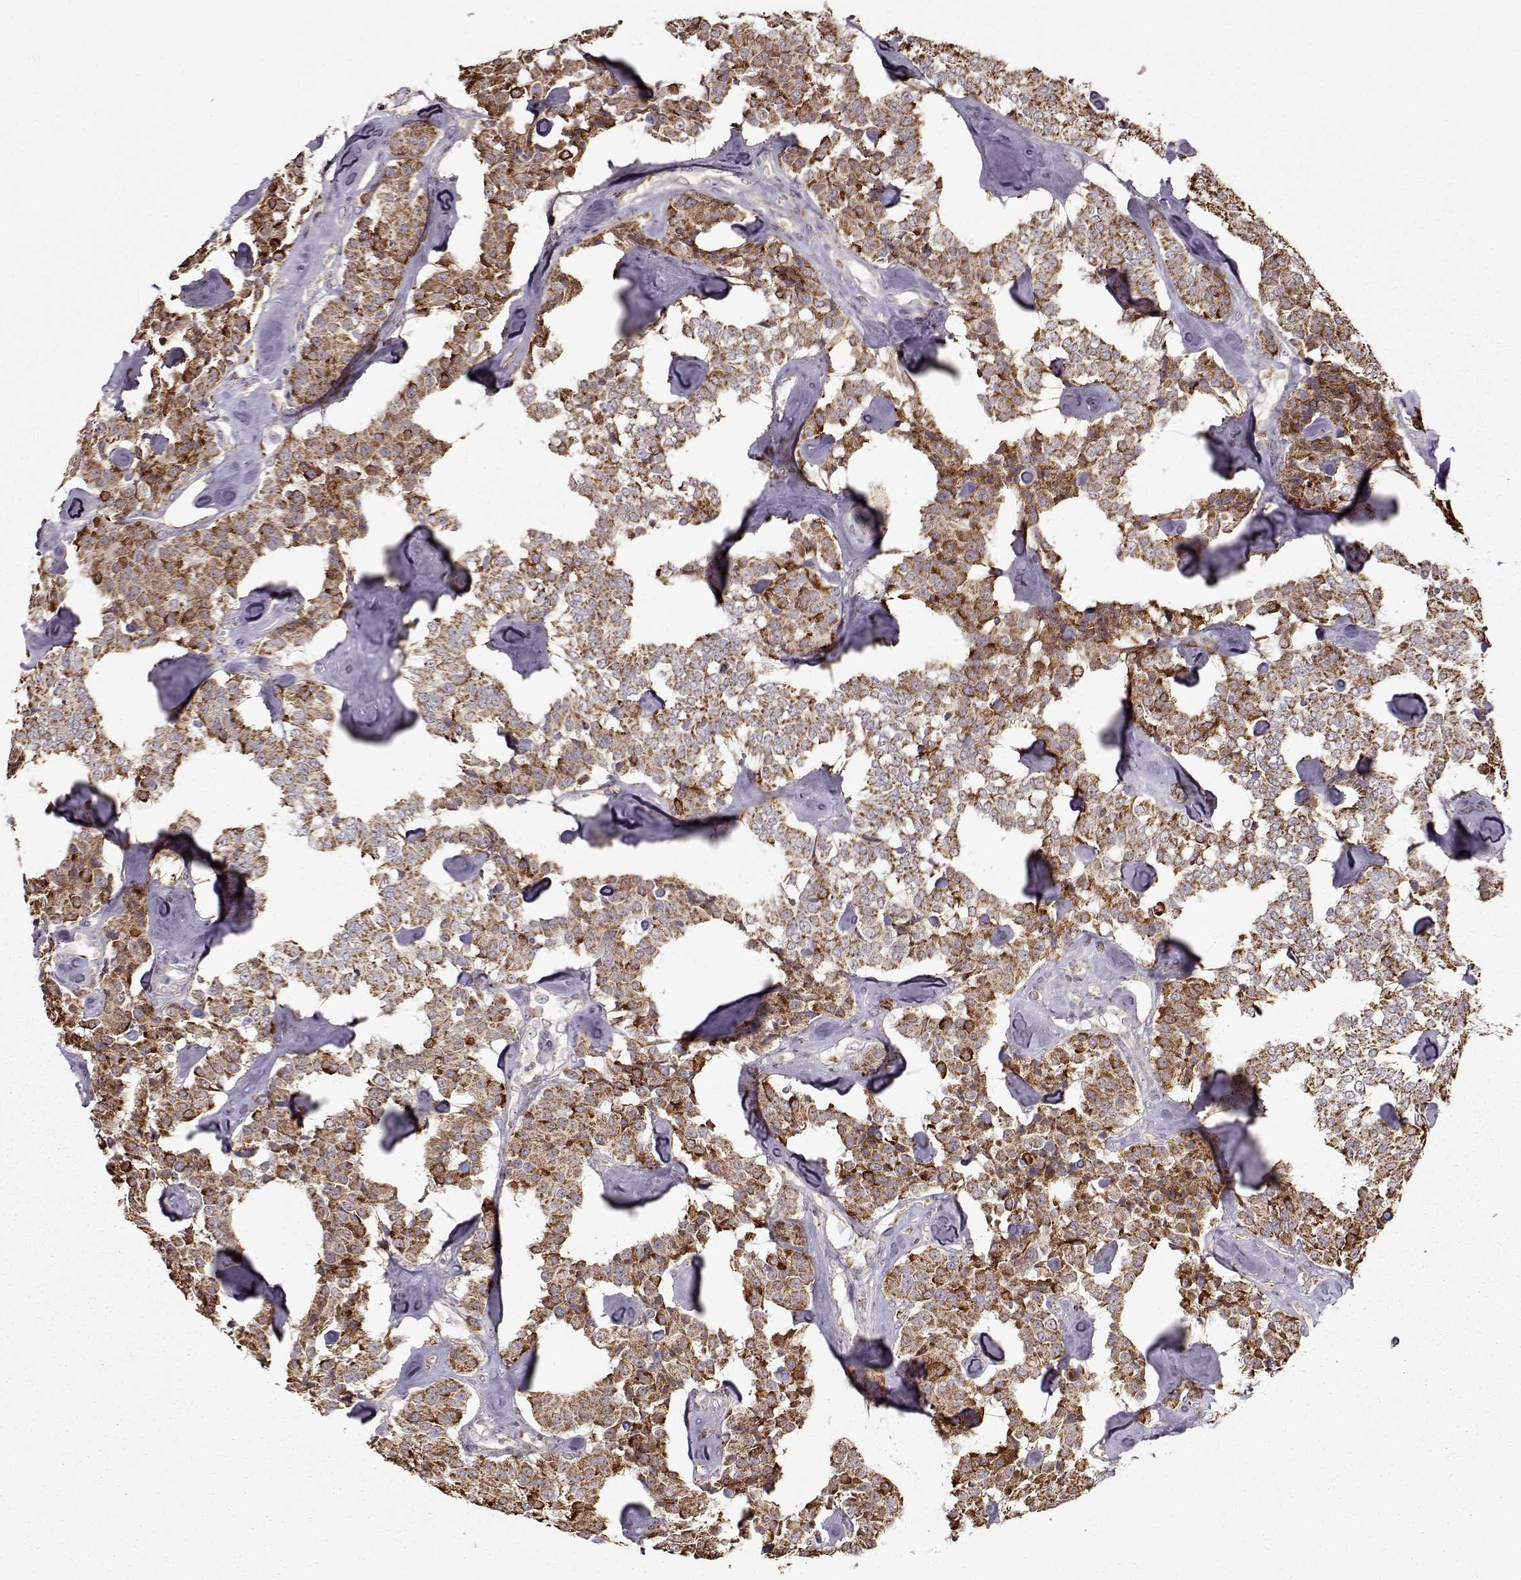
{"staining": {"intensity": "strong", "quantity": ">75%", "location": "cytoplasmic/membranous"}, "tissue": "carcinoid", "cell_type": "Tumor cells", "image_type": "cancer", "snomed": [{"axis": "morphology", "description": "Carcinoid, malignant, NOS"}, {"axis": "topography", "description": "Pancreas"}], "caption": "A histopathology image showing strong cytoplasmic/membranous positivity in about >75% of tumor cells in carcinoid, as visualized by brown immunohistochemical staining.", "gene": "CMTM3", "patient": {"sex": "male", "age": 41}}